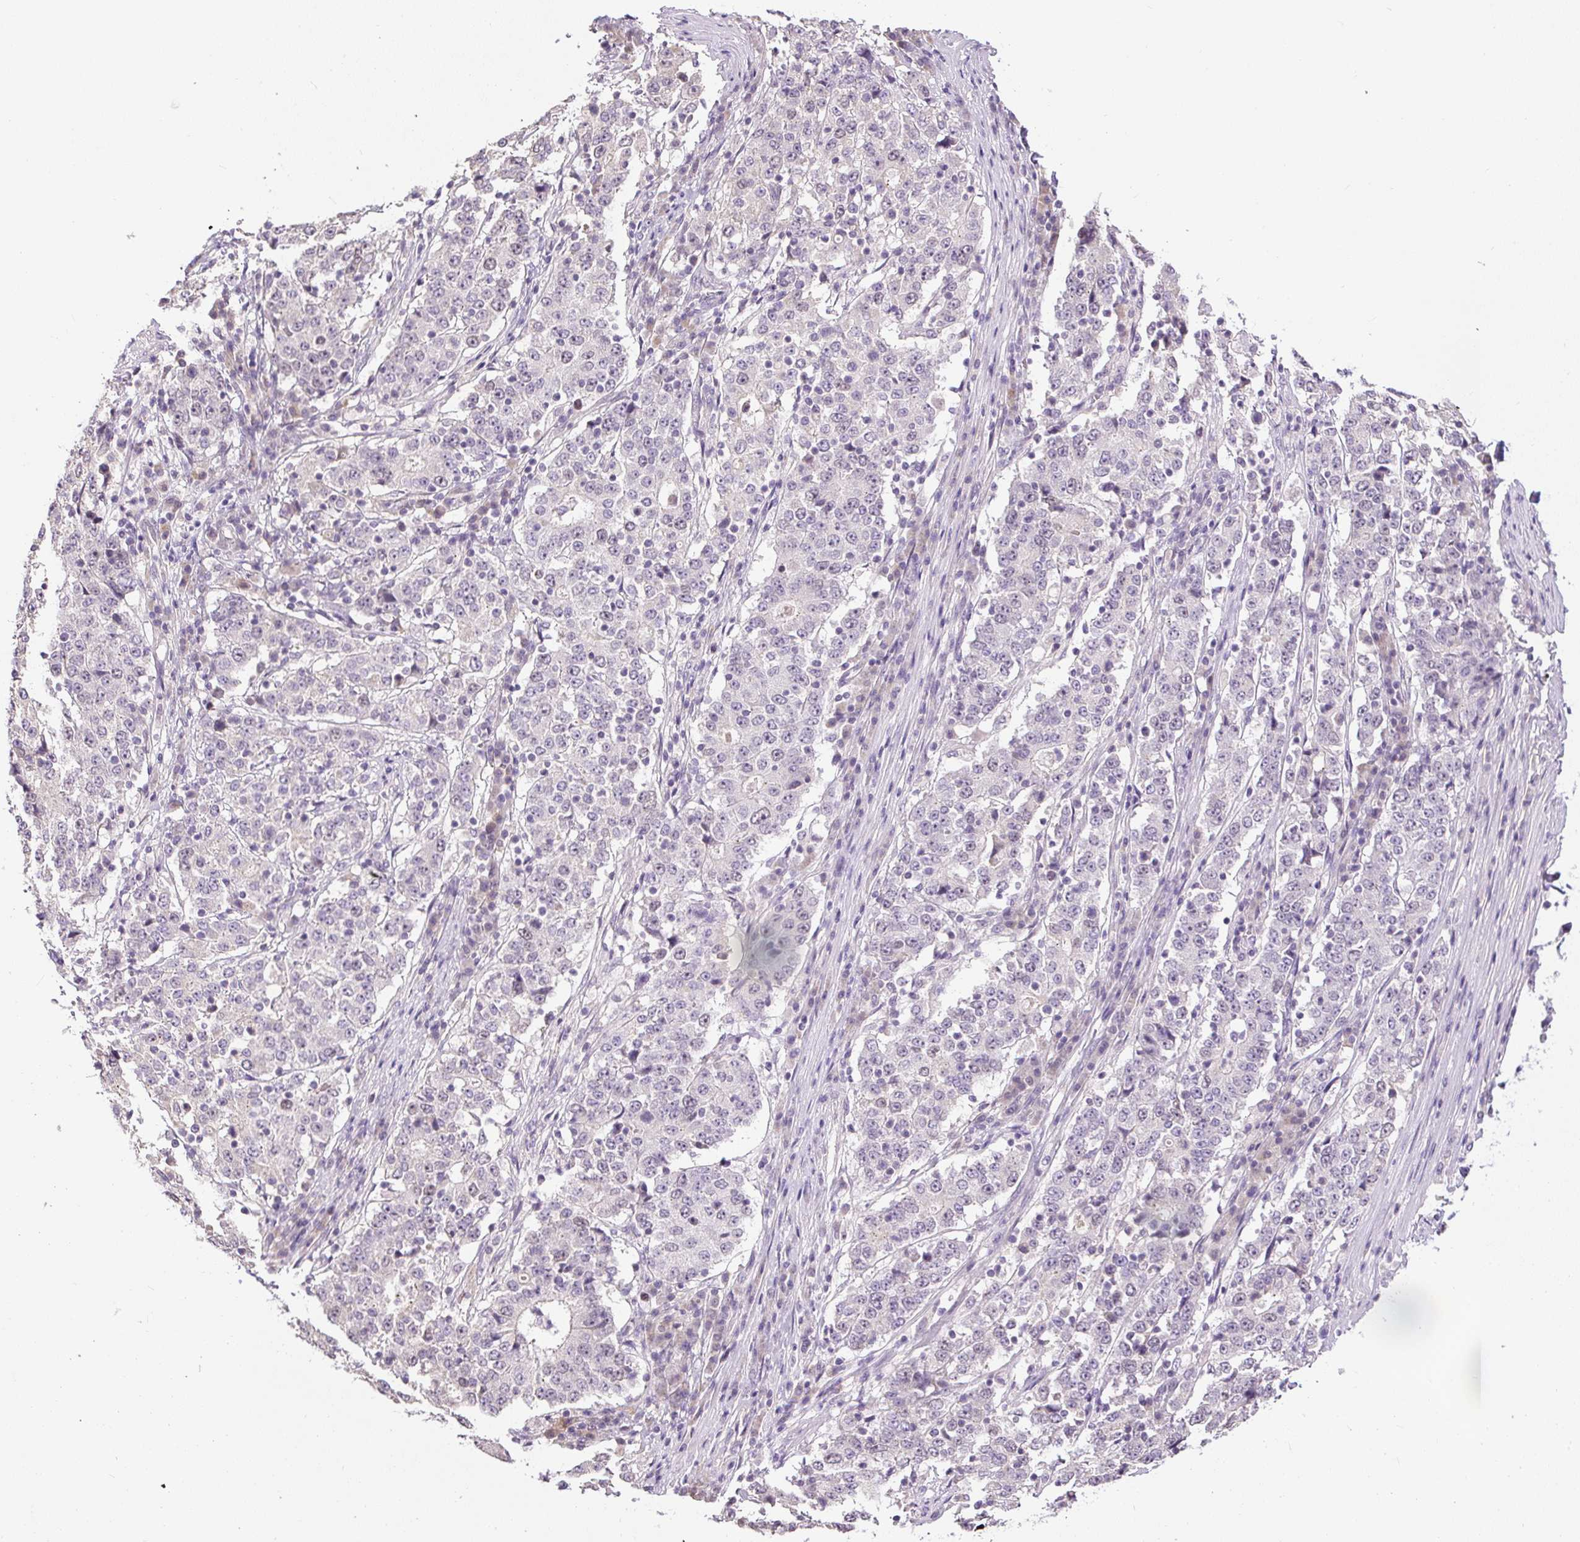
{"staining": {"intensity": "weak", "quantity": "<25%", "location": "nuclear"}, "tissue": "stomach cancer", "cell_type": "Tumor cells", "image_type": "cancer", "snomed": [{"axis": "morphology", "description": "Adenocarcinoma, NOS"}, {"axis": "topography", "description": "Stomach"}], "caption": "High magnification brightfield microscopy of stomach cancer (adenocarcinoma) stained with DAB (brown) and counterstained with hematoxylin (blue): tumor cells show no significant staining.", "gene": "RACGAP1", "patient": {"sex": "male", "age": 59}}